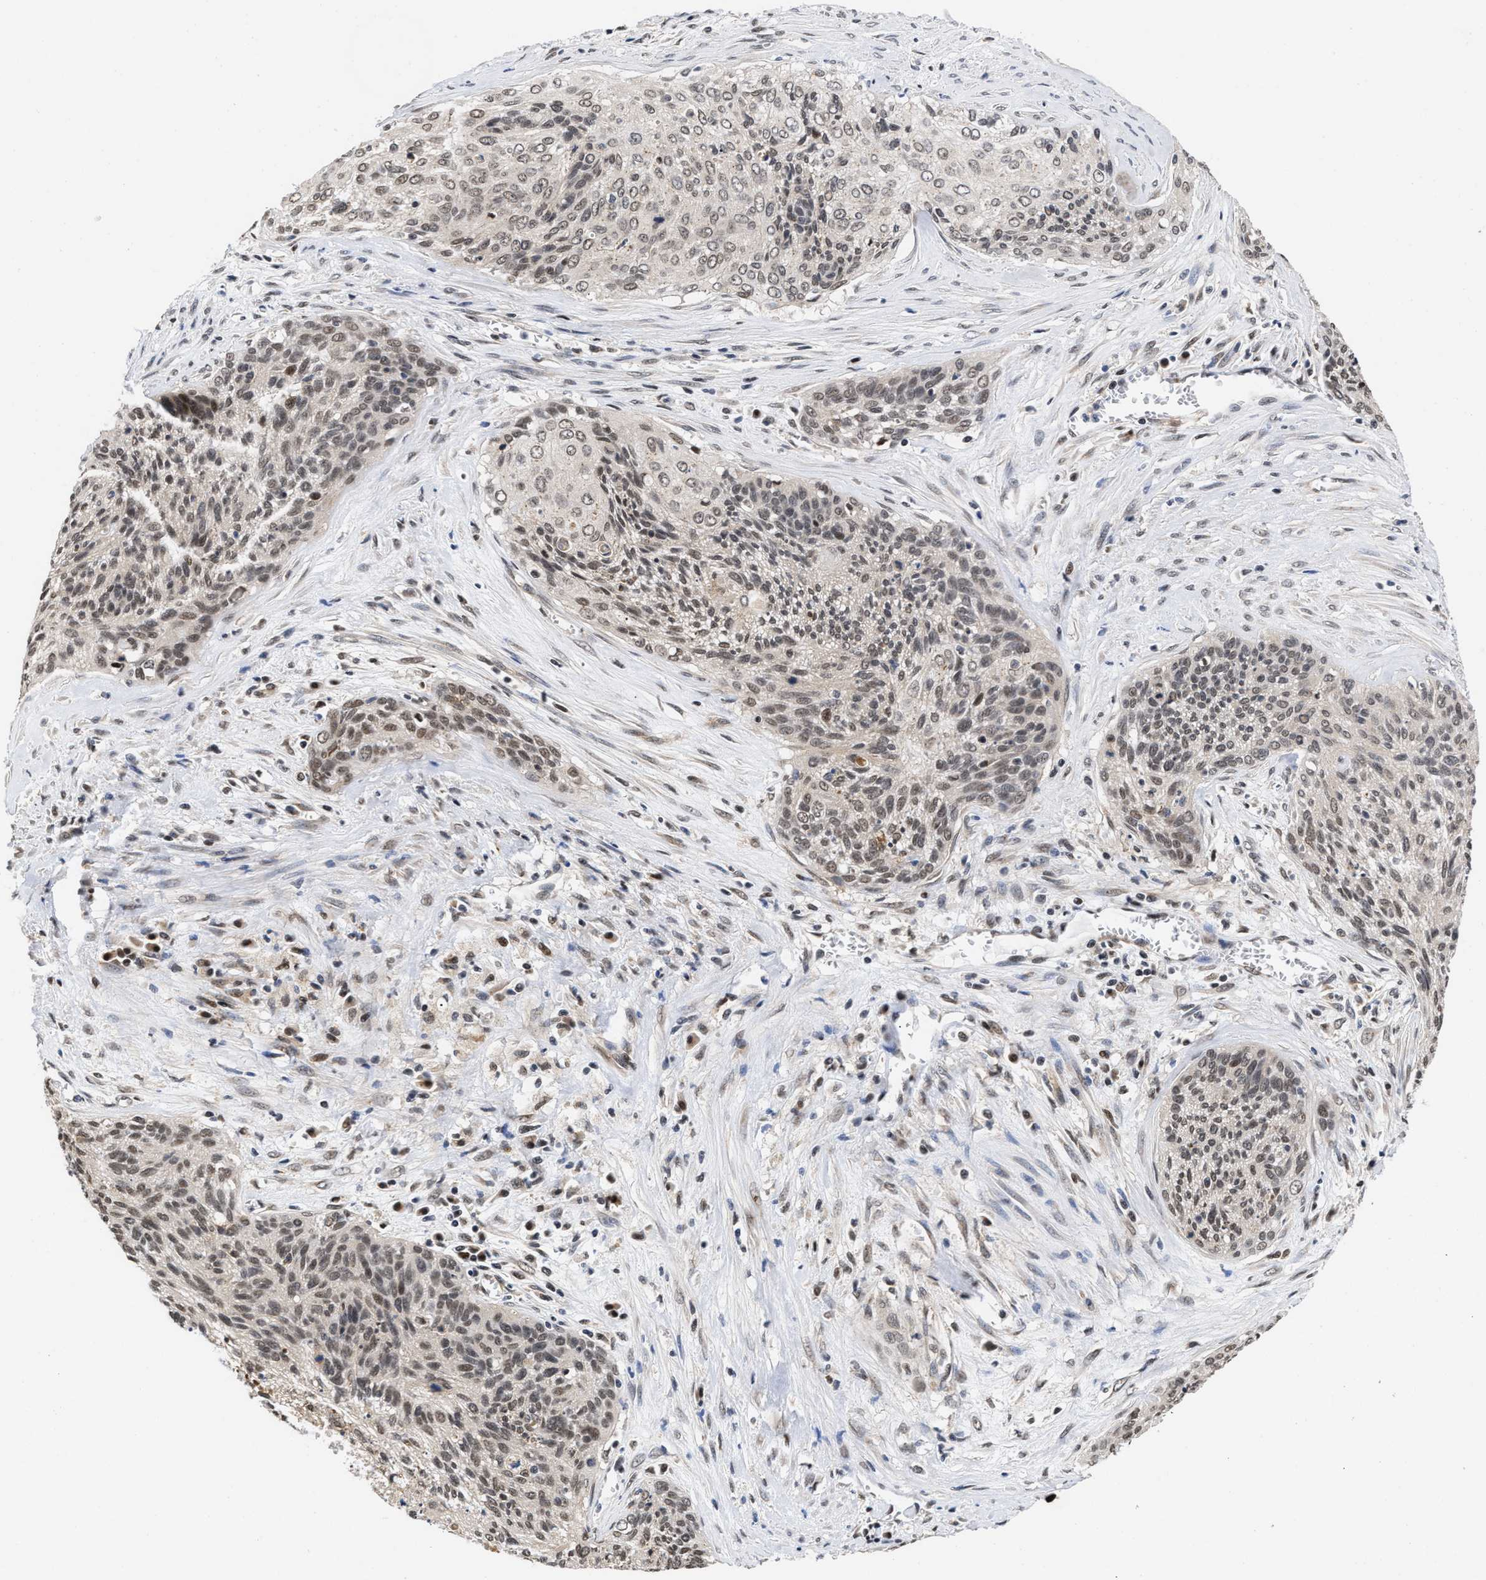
{"staining": {"intensity": "negative", "quantity": "none", "location": "none"}, "tissue": "cervical cancer", "cell_type": "Tumor cells", "image_type": "cancer", "snomed": [{"axis": "morphology", "description": "Squamous cell carcinoma, NOS"}, {"axis": "topography", "description": "Cervix"}], "caption": "The photomicrograph shows no significant positivity in tumor cells of cervical cancer (squamous cell carcinoma). The staining was performed using DAB (3,3'-diaminobenzidine) to visualize the protein expression in brown, while the nuclei were stained in blue with hematoxylin (Magnification: 20x).", "gene": "CLIP2", "patient": {"sex": "female", "age": 55}}